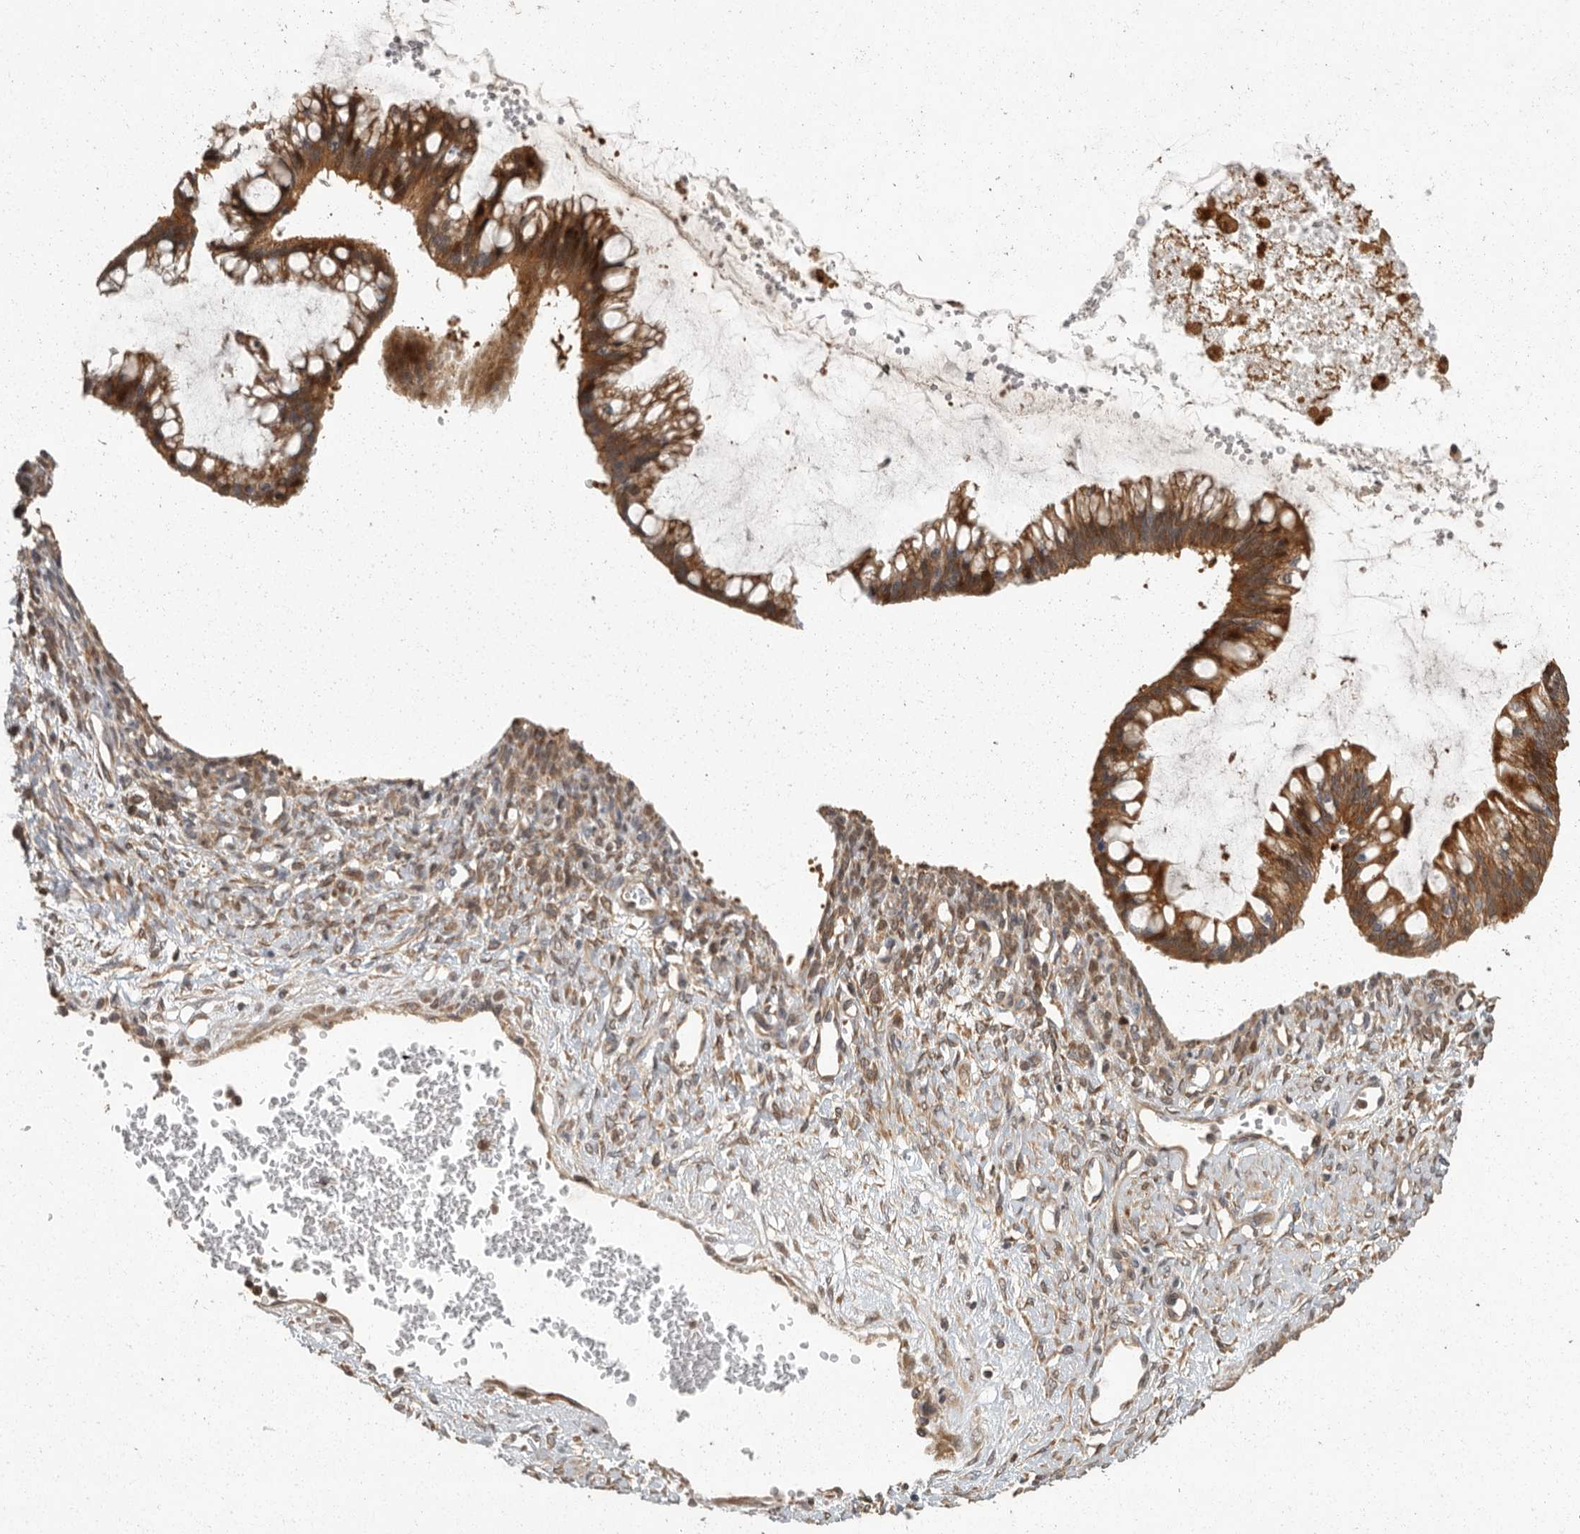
{"staining": {"intensity": "moderate", "quantity": ">75%", "location": "cytoplasmic/membranous"}, "tissue": "ovarian cancer", "cell_type": "Tumor cells", "image_type": "cancer", "snomed": [{"axis": "morphology", "description": "Cystadenocarcinoma, mucinous, NOS"}, {"axis": "topography", "description": "Ovary"}], "caption": "High-magnification brightfield microscopy of ovarian cancer stained with DAB (brown) and counterstained with hematoxylin (blue). tumor cells exhibit moderate cytoplasmic/membranous expression is seen in about>75% of cells.", "gene": "SWT1", "patient": {"sex": "female", "age": 73}}